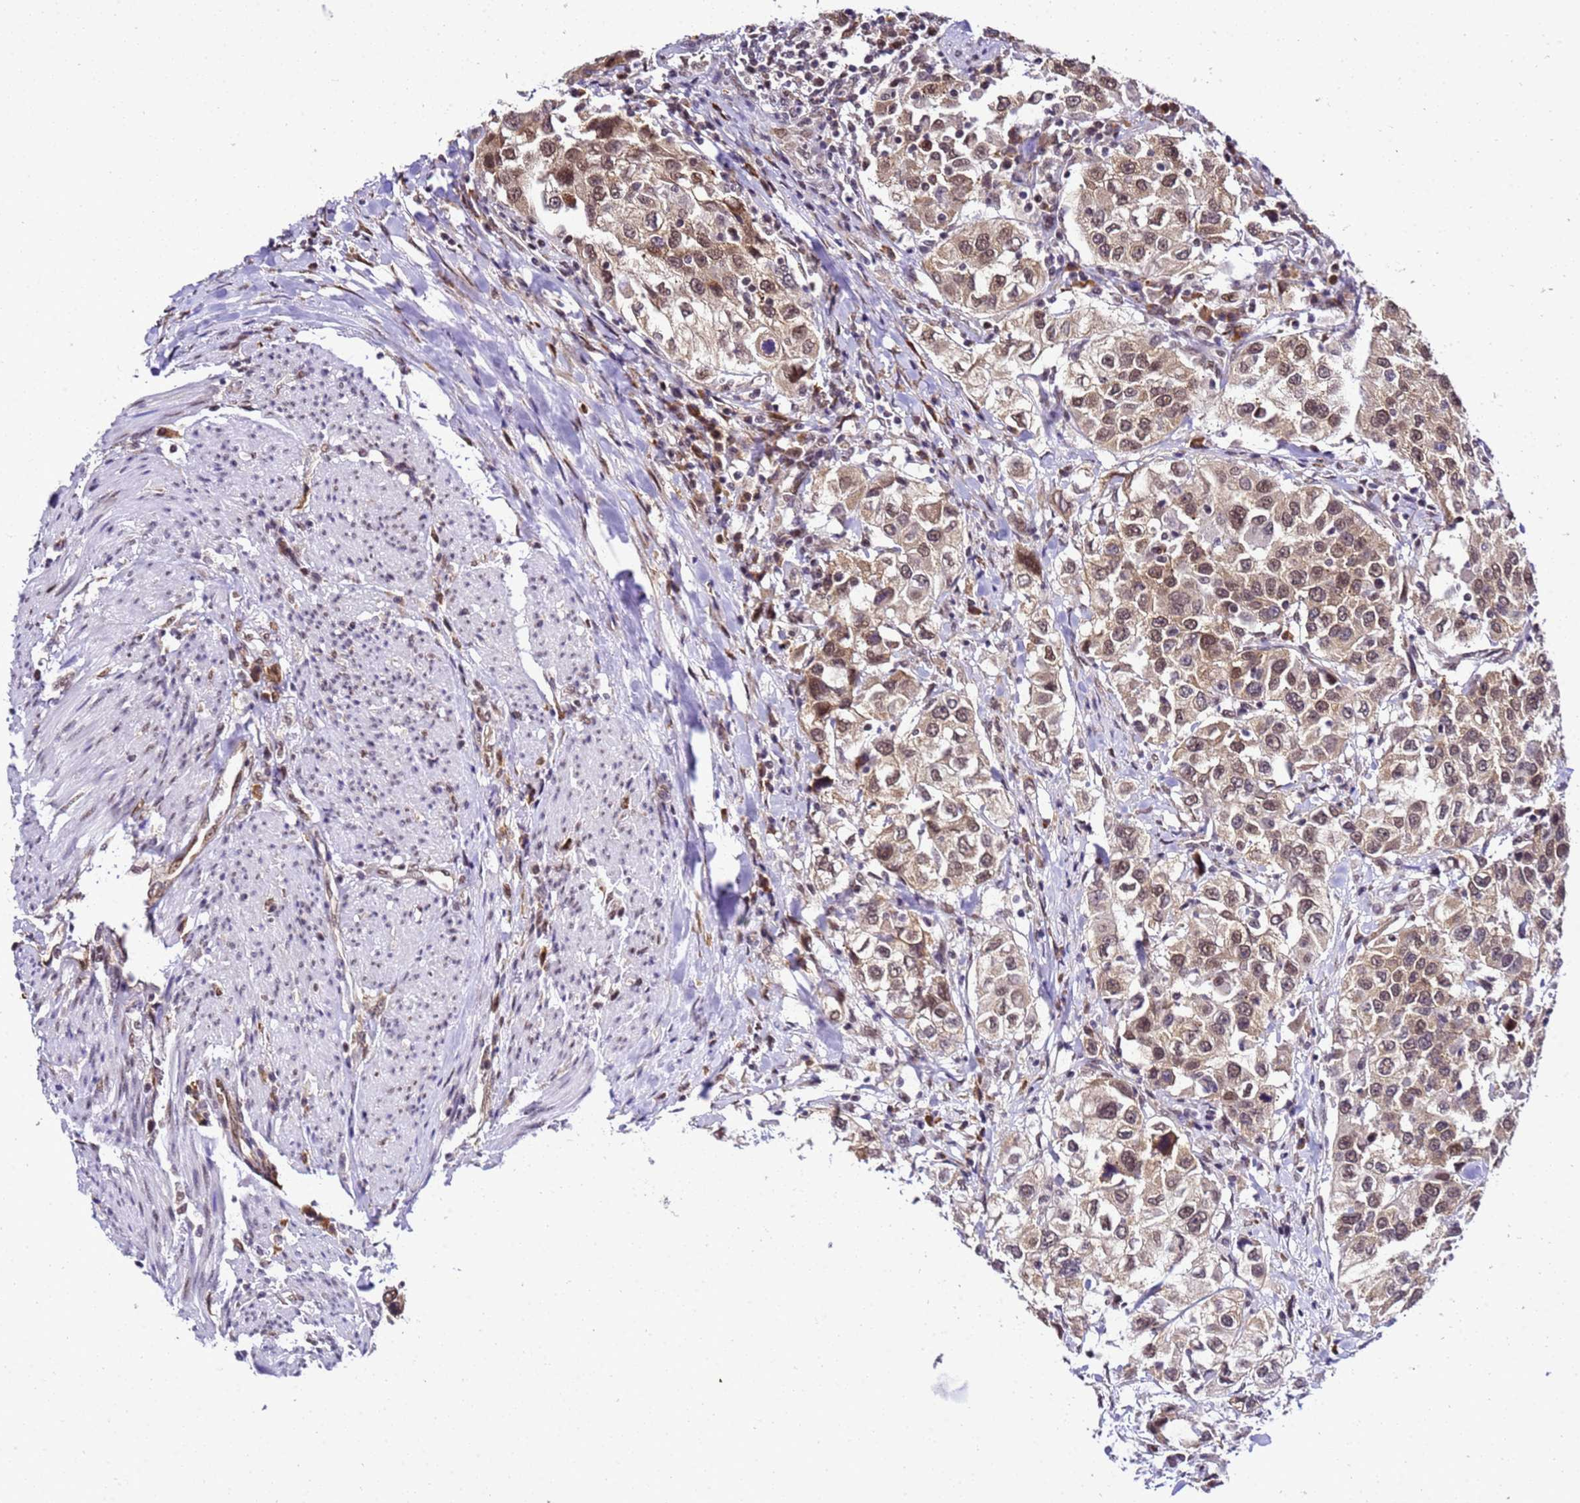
{"staining": {"intensity": "moderate", "quantity": ">75%", "location": "cytoplasmic/membranous,nuclear"}, "tissue": "urothelial cancer", "cell_type": "Tumor cells", "image_type": "cancer", "snomed": [{"axis": "morphology", "description": "Urothelial carcinoma, High grade"}, {"axis": "topography", "description": "Urinary bladder"}], "caption": "Urothelial cancer was stained to show a protein in brown. There is medium levels of moderate cytoplasmic/membranous and nuclear positivity in about >75% of tumor cells.", "gene": "SMN1", "patient": {"sex": "female", "age": 80}}